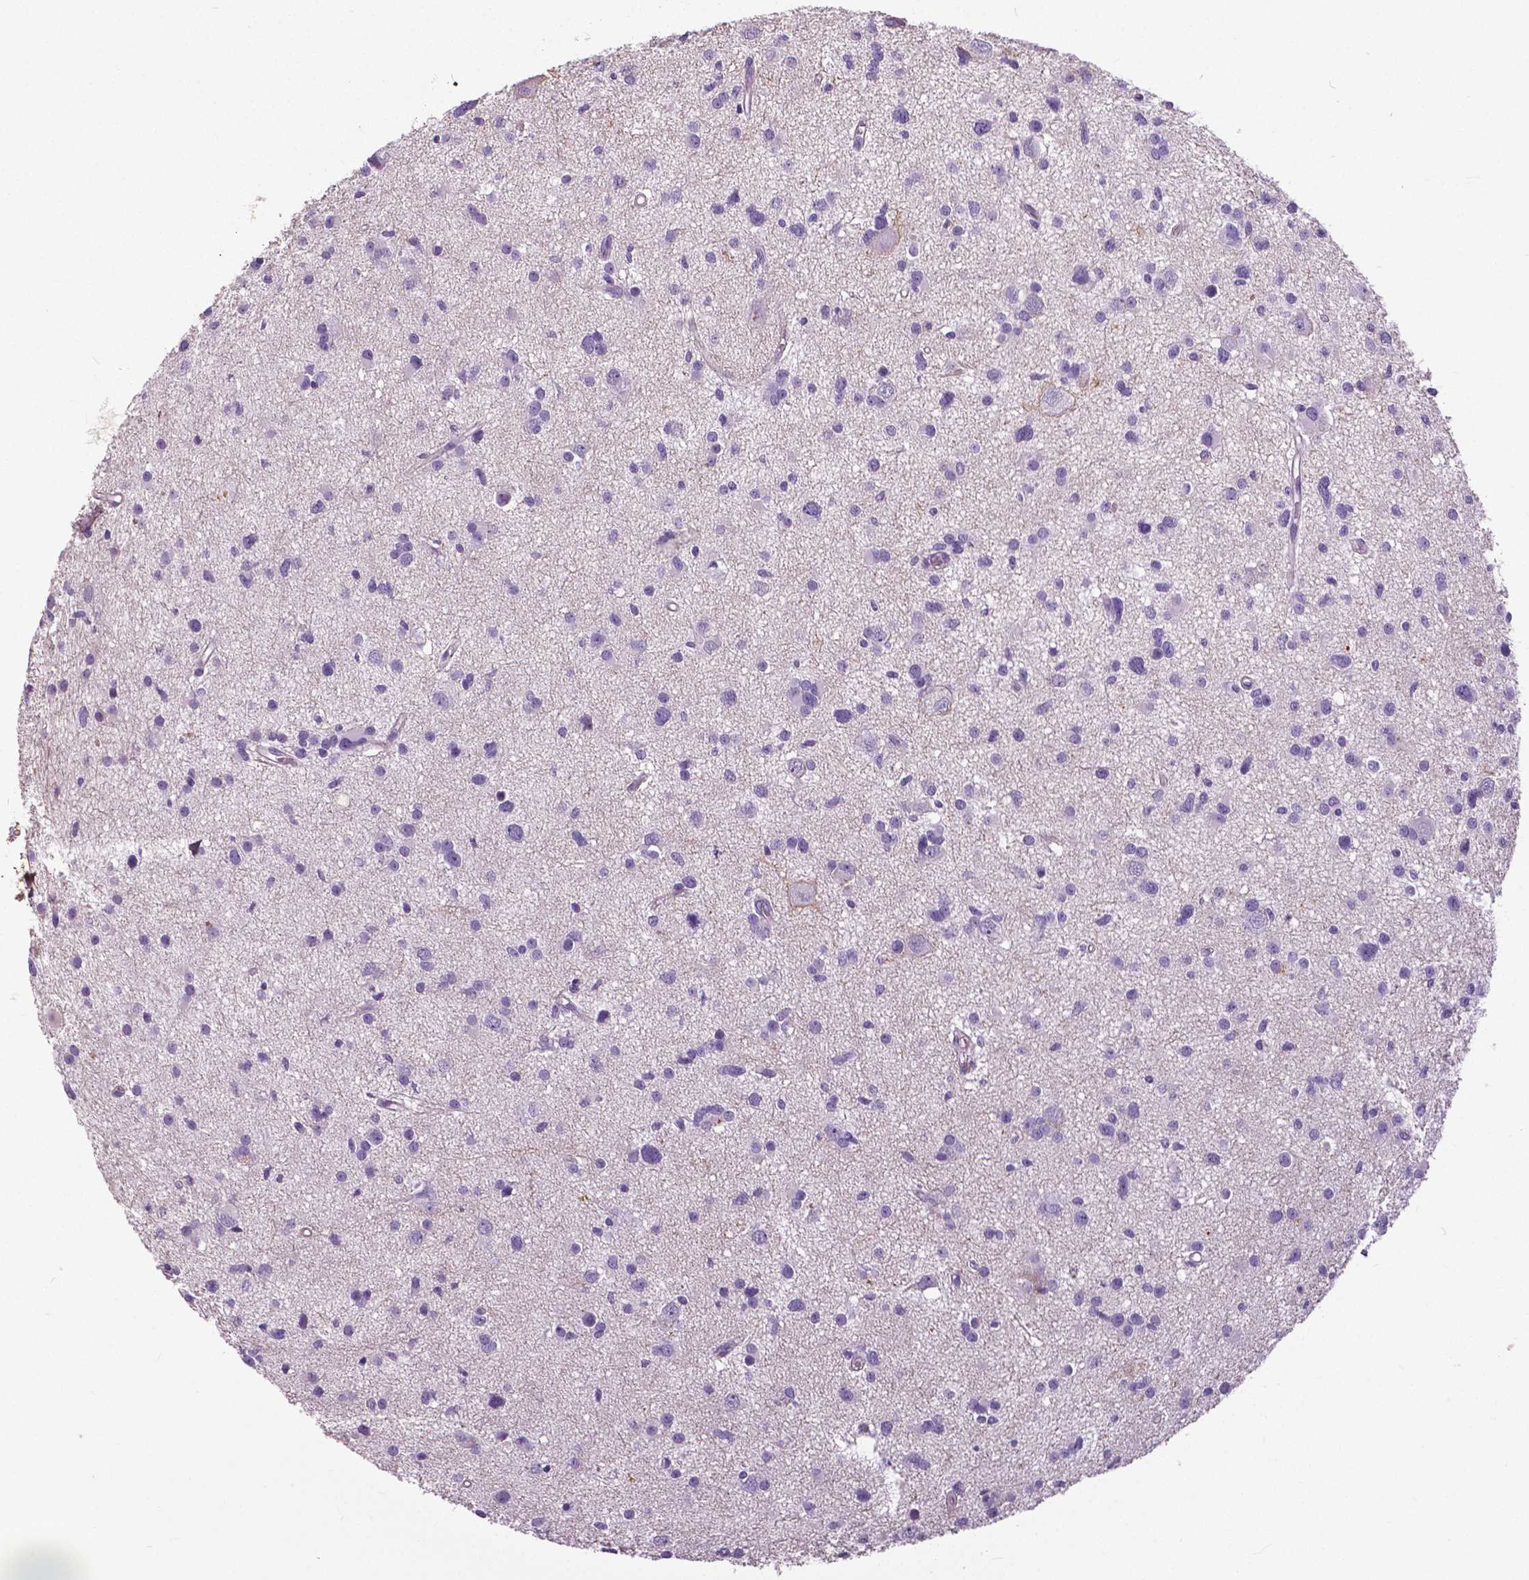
{"staining": {"intensity": "negative", "quantity": "none", "location": "none"}, "tissue": "glioma", "cell_type": "Tumor cells", "image_type": "cancer", "snomed": [{"axis": "morphology", "description": "Glioma, malignant, High grade"}, {"axis": "topography", "description": "Brain"}], "caption": "IHC of malignant glioma (high-grade) reveals no staining in tumor cells.", "gene": "ANXA13", "patient": {"sex": "male", "age": 54}}